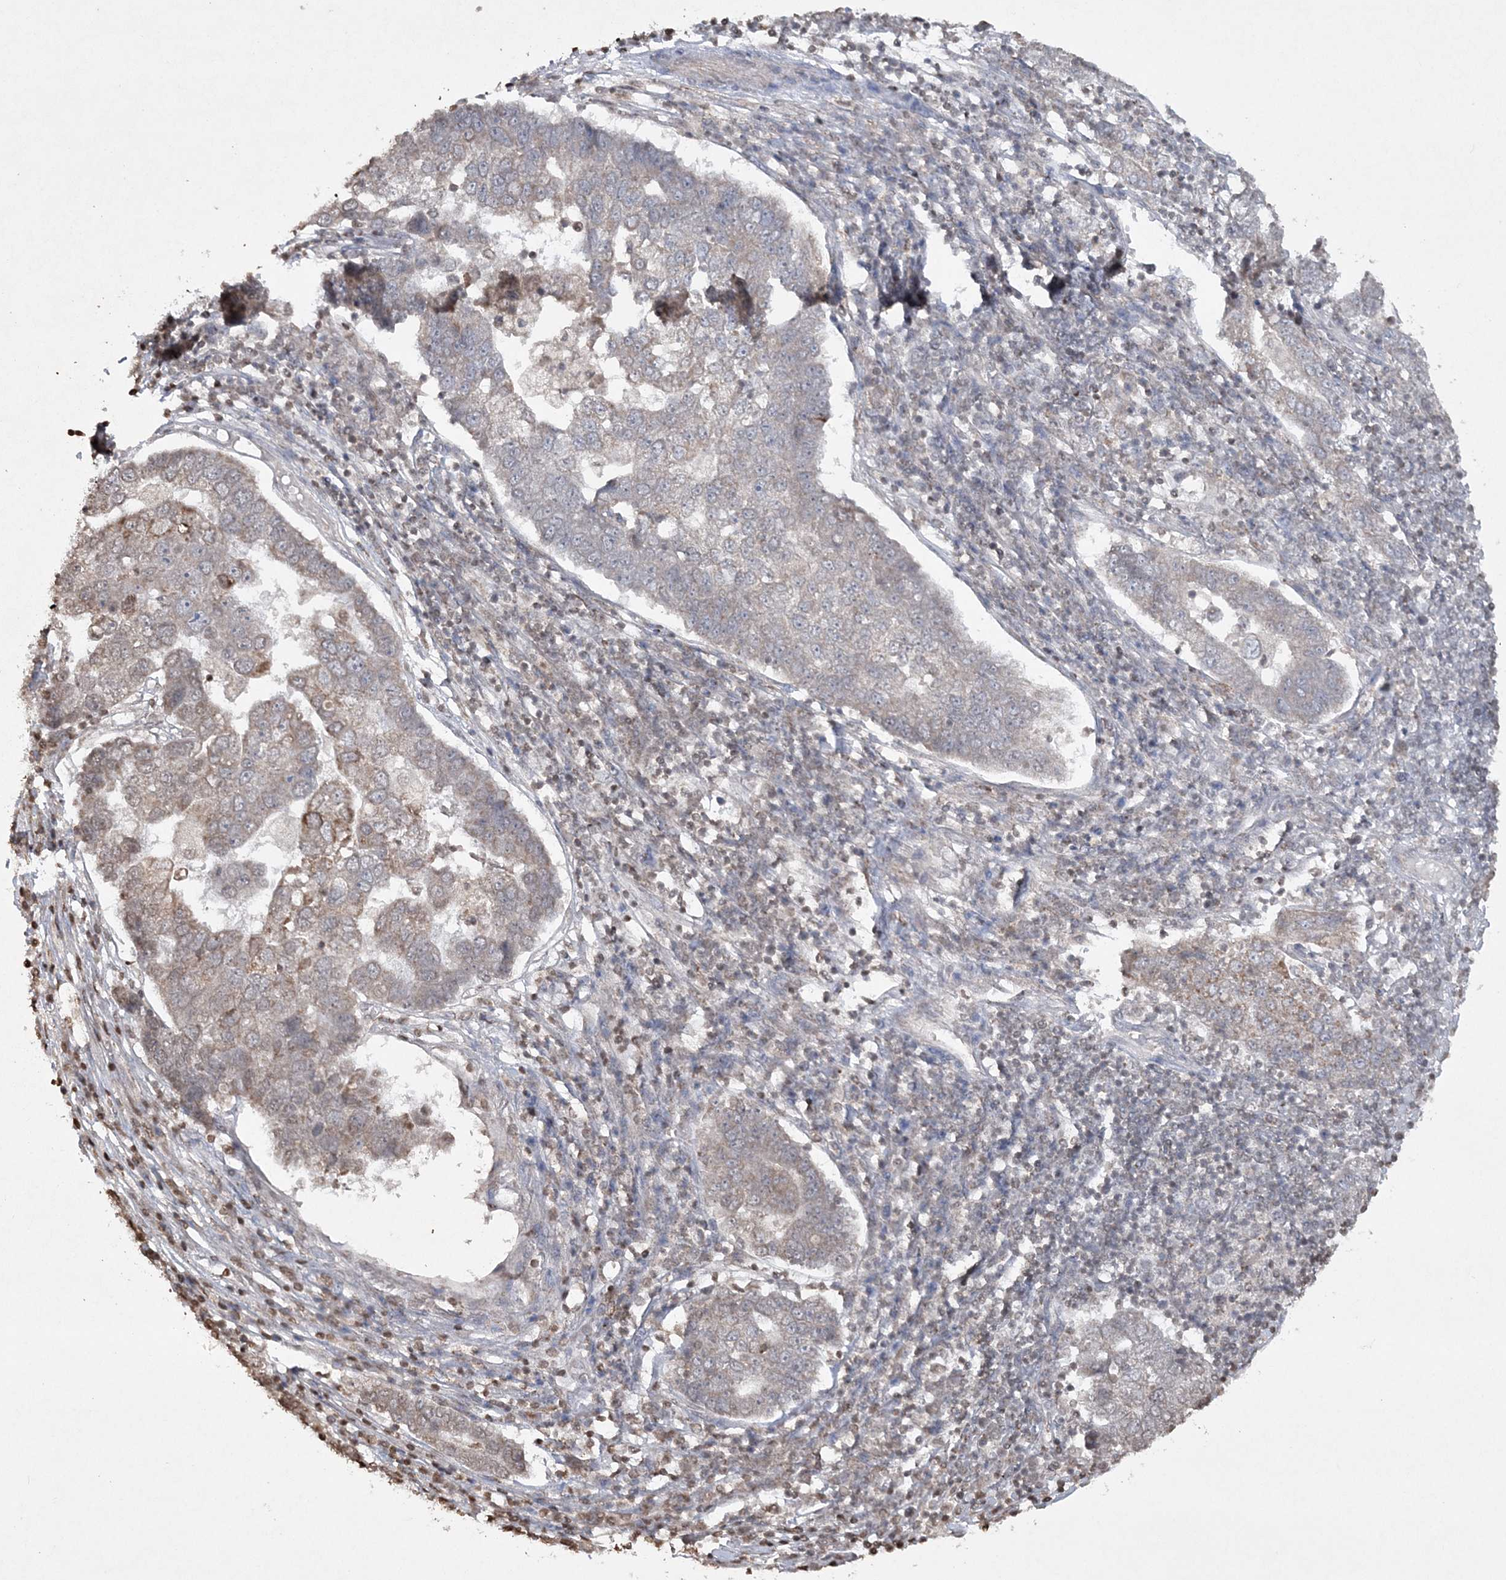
{"staining": {"intensity": "weak", "quantity": "<25%", "location": "cytoplasmic/membranous"}, "tissue": "pancreatic cancer", "cell_type": "Tumor cells", "image_type": "cancer", "snomed": [{"axis": "morphology", "description": "Adenocarcinoma, NOS"}, {"axis": "topography", "description": "Pancreas"}], "caption": "Pancreatic cancer stained for a protein using IHC exhibits no staining tumor cells.", "gene": "TTC7A", "patient": {"sex": "female", "age": 61}}